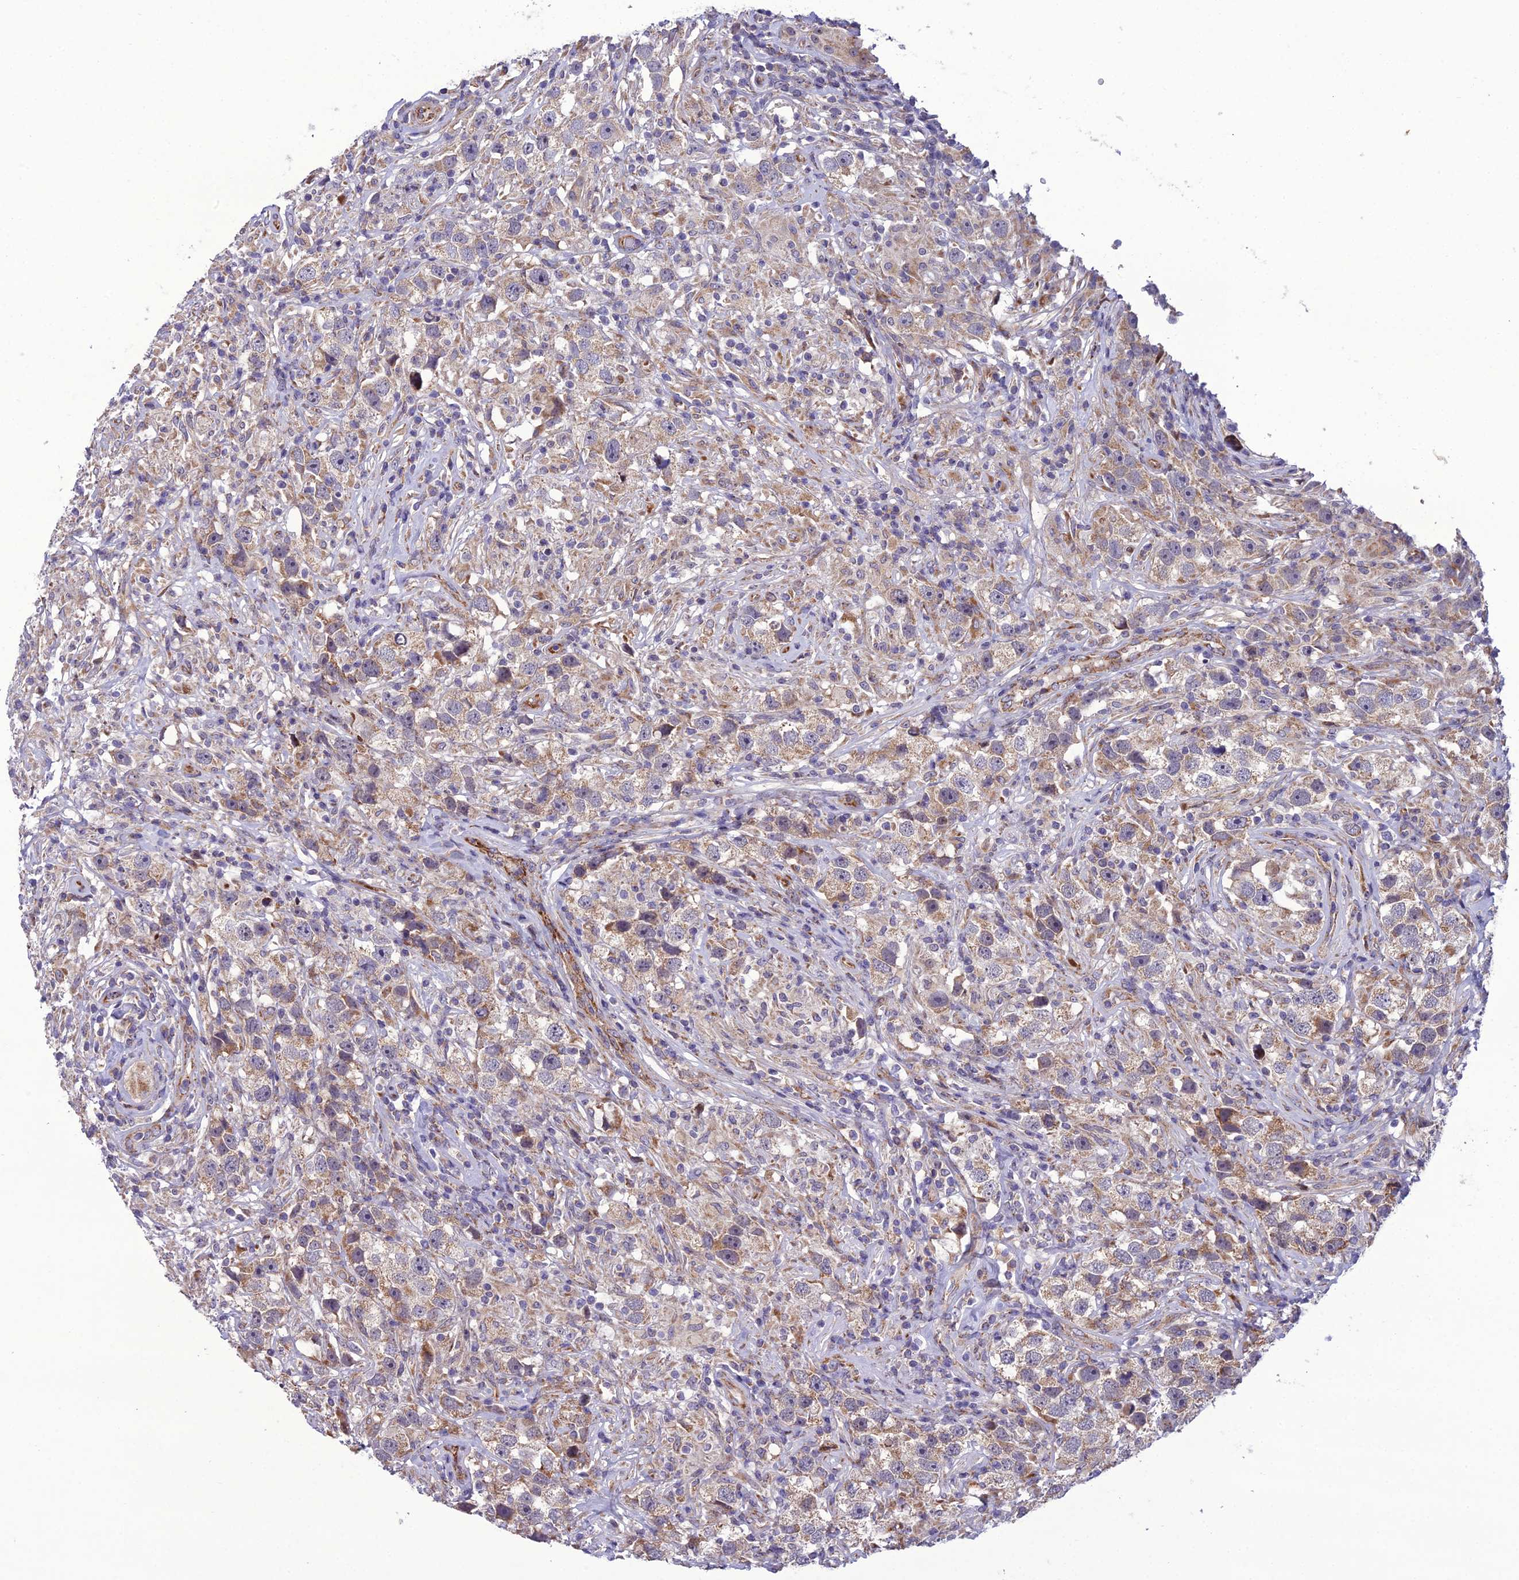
{"staining": {"intensity": "weak", "quantity": ">75%", "location": "cytoplasmic/membranous"}, "tissue": "testis cancer", "cell_type": "Tumor cells", "image_type": "cancer", "snomed": [{"axis": "morphology", "description": "Seminoma, NOS"}, {"axis": "topography", "description": "Testis"}], "caption": "Human testis seminoma stained with a brown dye displays weak cytoplasmic/membranous positive staining in about >75% of tumor cells.", "gene": "NODAL", "patient": {"sex": "male", "age": 49}}